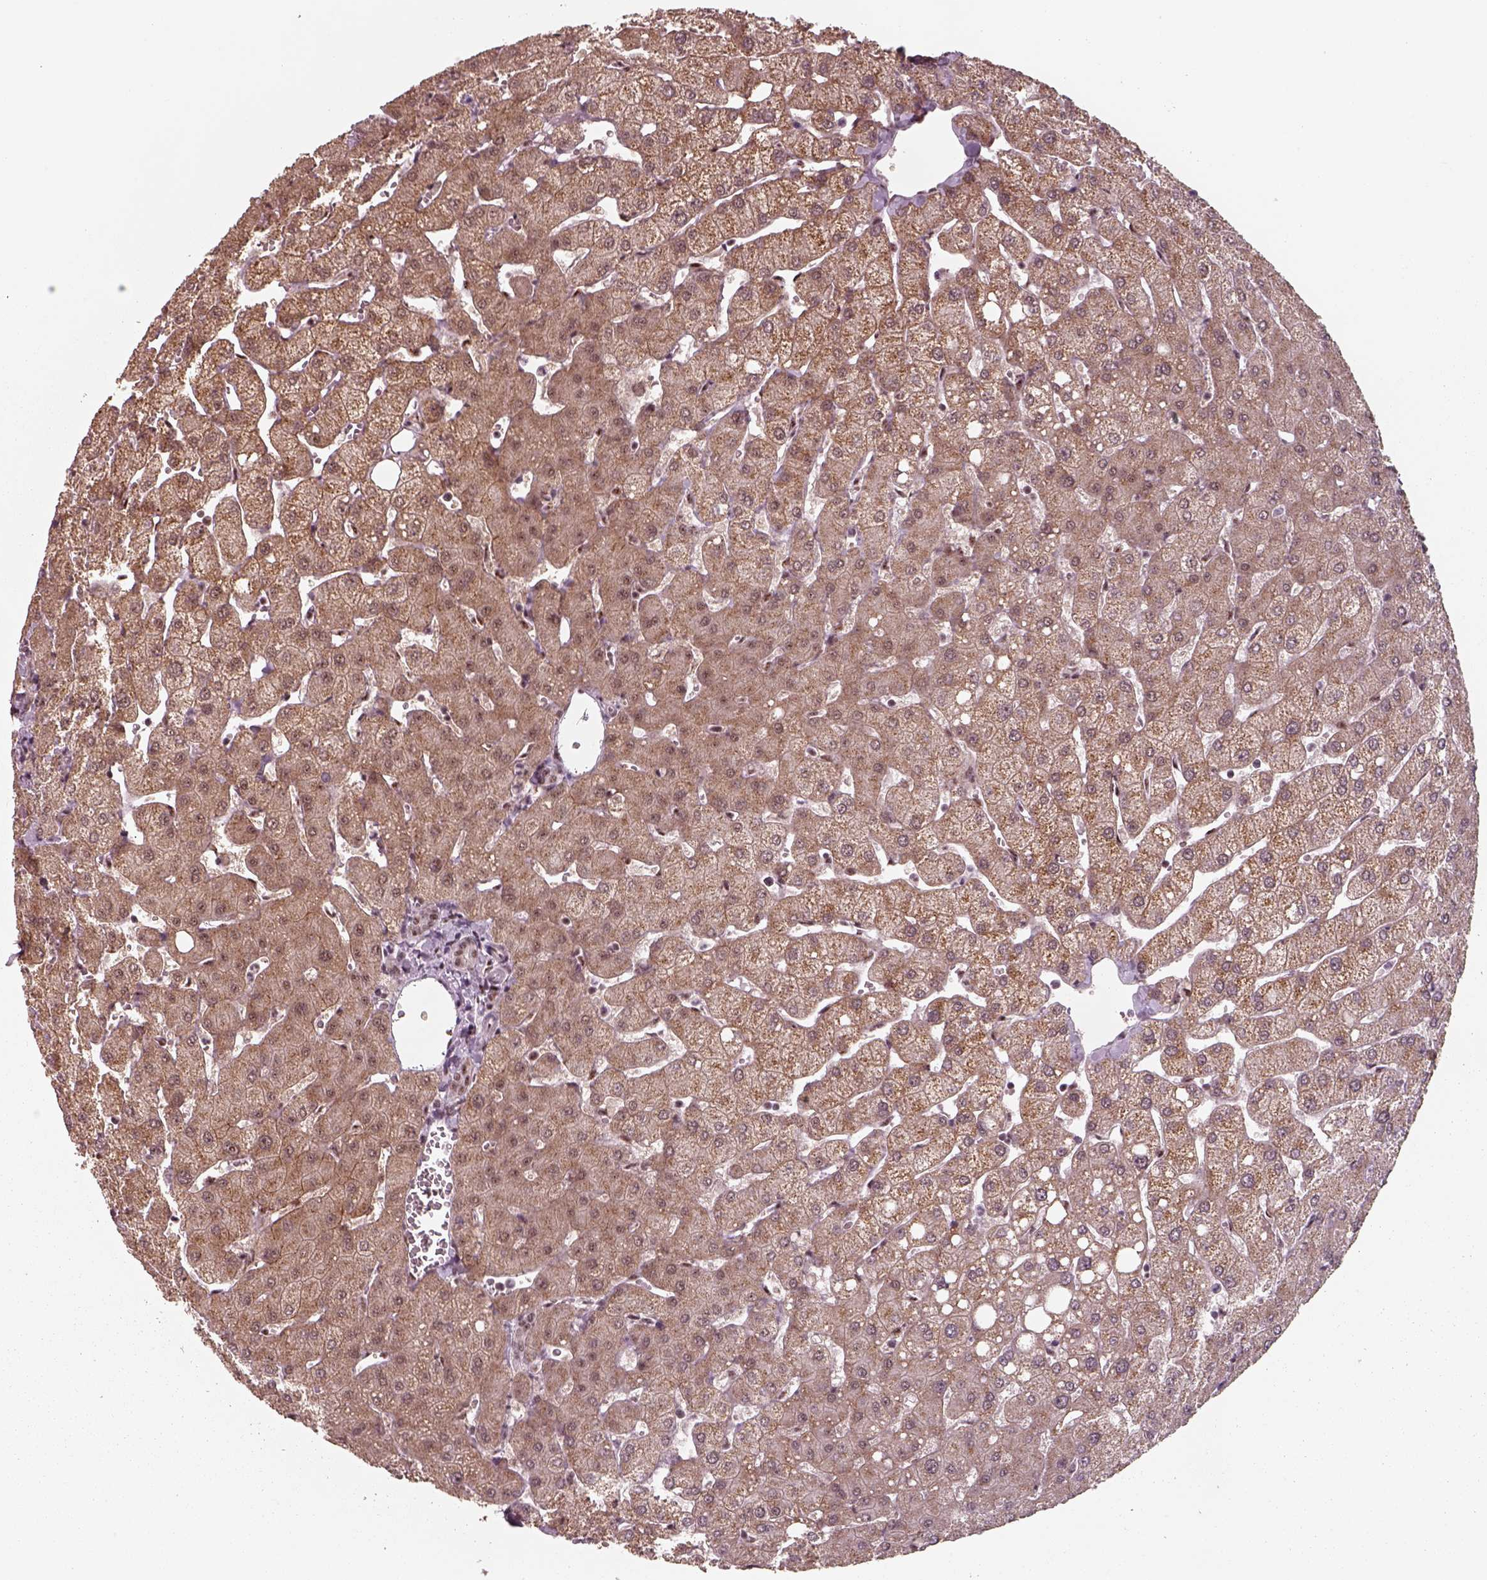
{"staining": {"intensity": "moderate", "quantity": ">75%", "location": "nuclear"}, "tissue": "liver", "cell_type": "Cholangiocytes", "image_type": "normal", "snomed": [{"axis": "morphology", "description": "Normal tissue, NOS"}, {"axis": "topography", "description": "Liver"}], "caption": "Immunohistochemistry (IHC) staining of benign liver, which displays medium levels of moderate nuclear positivity in approximately >75% of cholangiocytes indicating moderate nuclear protein expression. The staining was performed using DAB (brown) for protein detection and nuclei were counterstained in hematoxylin (blue).", "gene": "ATXN7L3", "patient": {"sex": "female", "age": 54}}